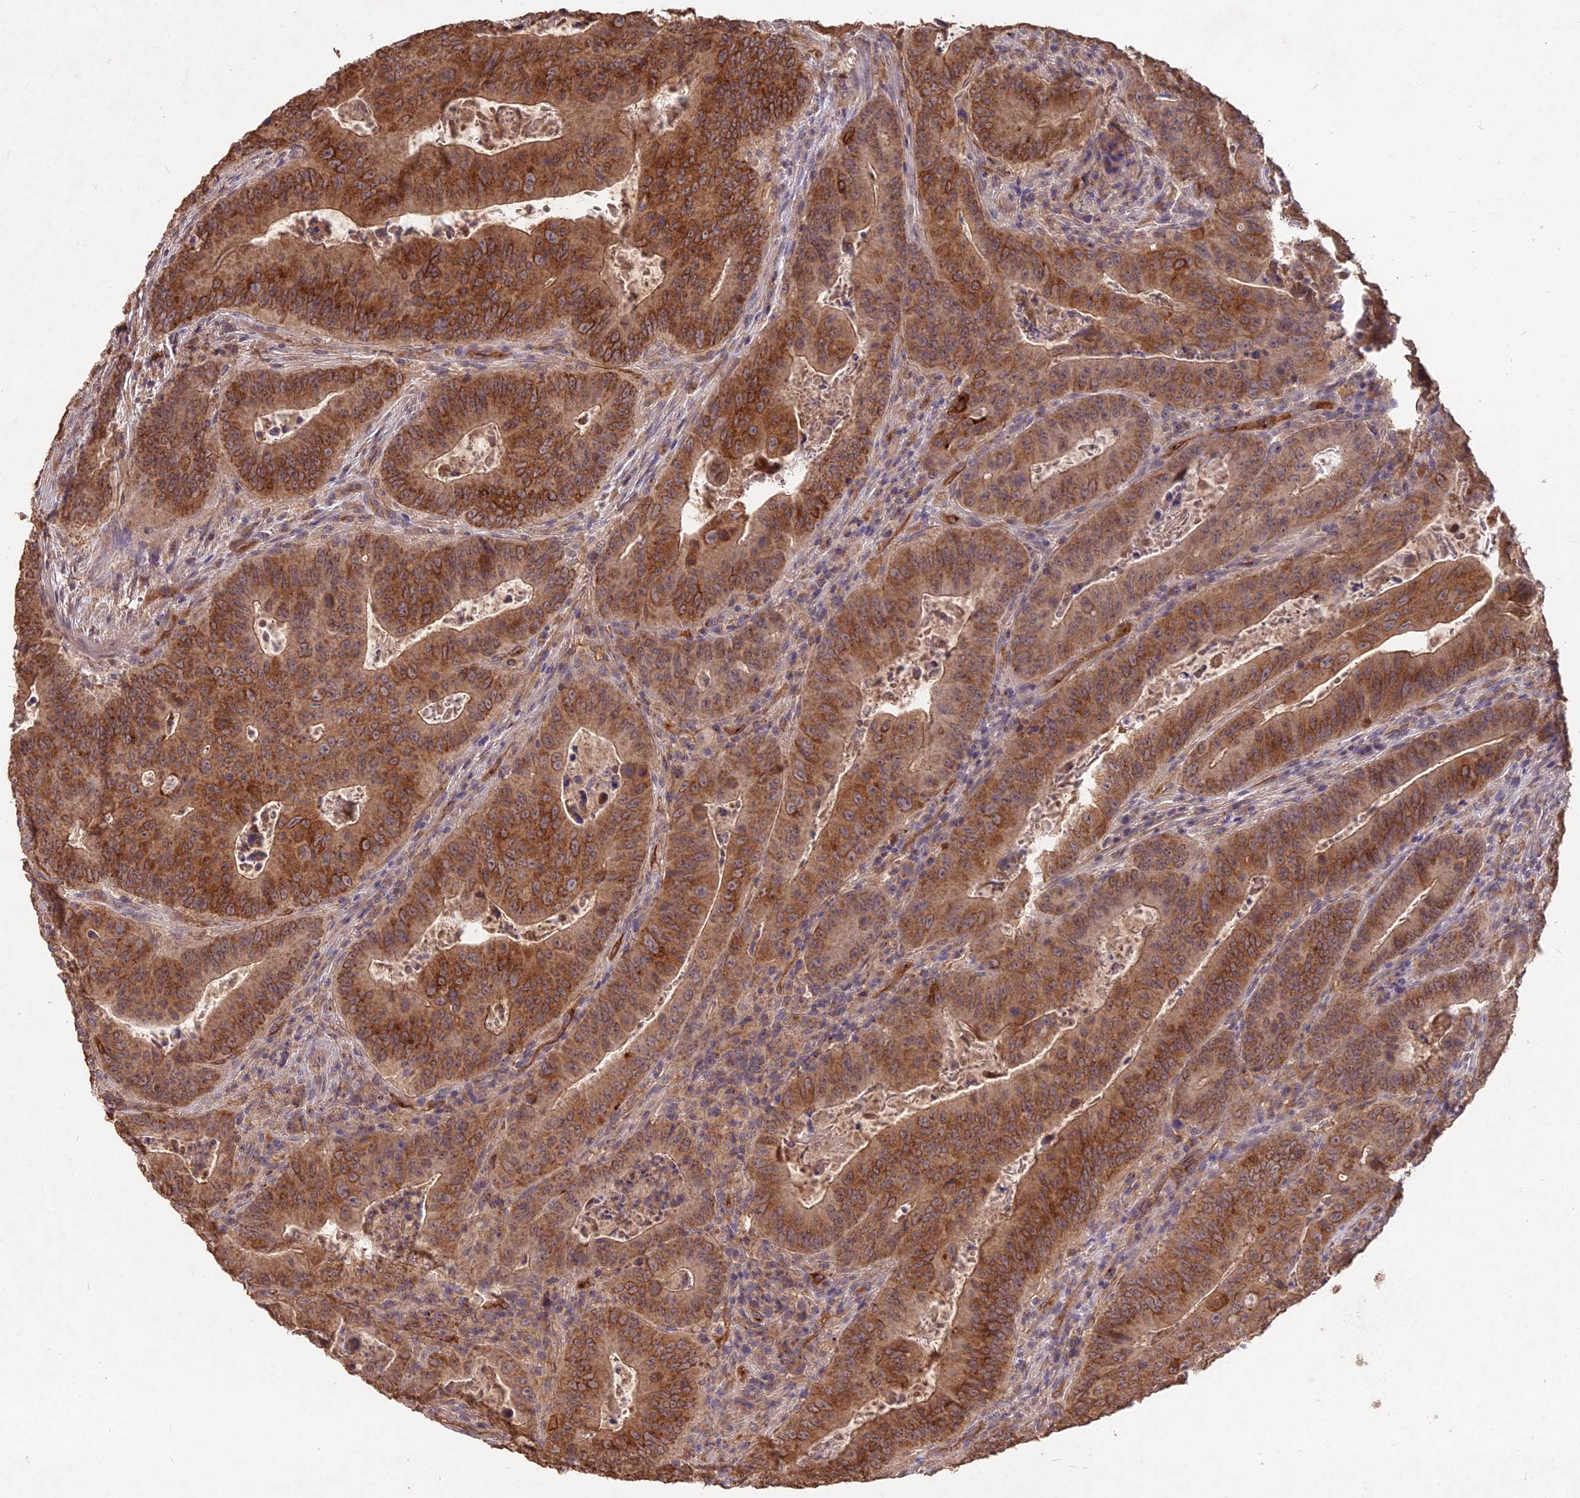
{"staining": {"intensity": "moderate", "quantity": ">75%", "location": "cytoplasmic/membranous"}, "tissue": "colorectal cancer", "cell_type": "Tumor cells", "image_type": "cancer", "snomed": [{"axis": "morphology", "description": "Adenocarcinoma, NOS"}, {"axis": "topography", "description": "Rectum"}], "caption": "This photomicrograph exhibits immunohistochemistry staining of human colorectal cancer, with medium moderate cytoplasmic/membranous positivity in approximately >75% of tumor cells.", "gene": "CEMIP2", "patient": {"sex": "female", "age": 75}}